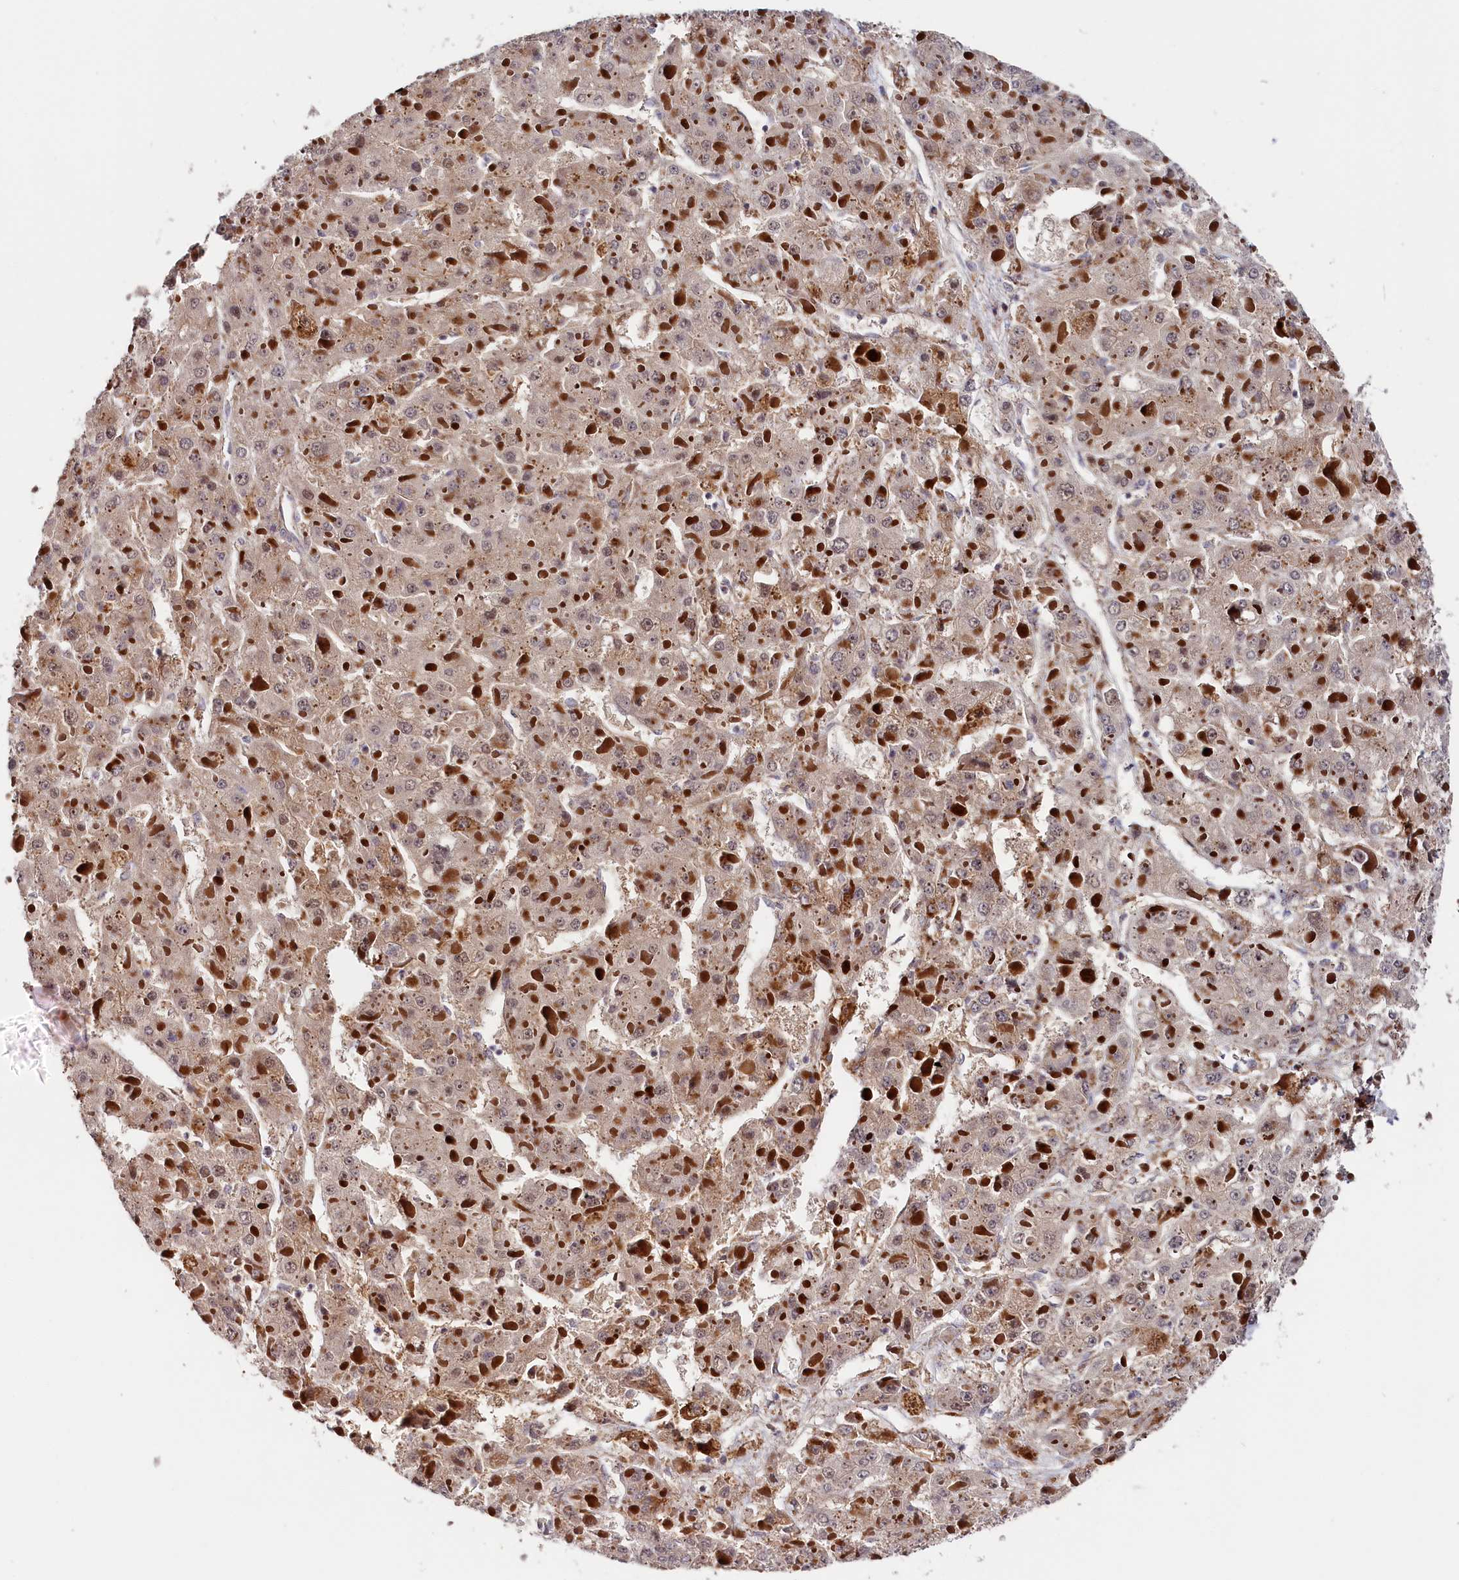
{"staining": {"intensity": "negative", "quantity": "none", "location": "none"}, "tissue": "liver cancer", "cell_type": "Tumor cells", "image_type": "cancer", "snomed": [{"axis": "morphology", "description": "Carcinoma, Hepatocellular, NOS"}, {"axis": "topography", "description": "Liver"}], "caption": "A micrograph of liver cancer stained for a protein reveals no brown staining in tumor cells.", "gene": "CEP44", "patient": {"sex": "female", "age": 73}}